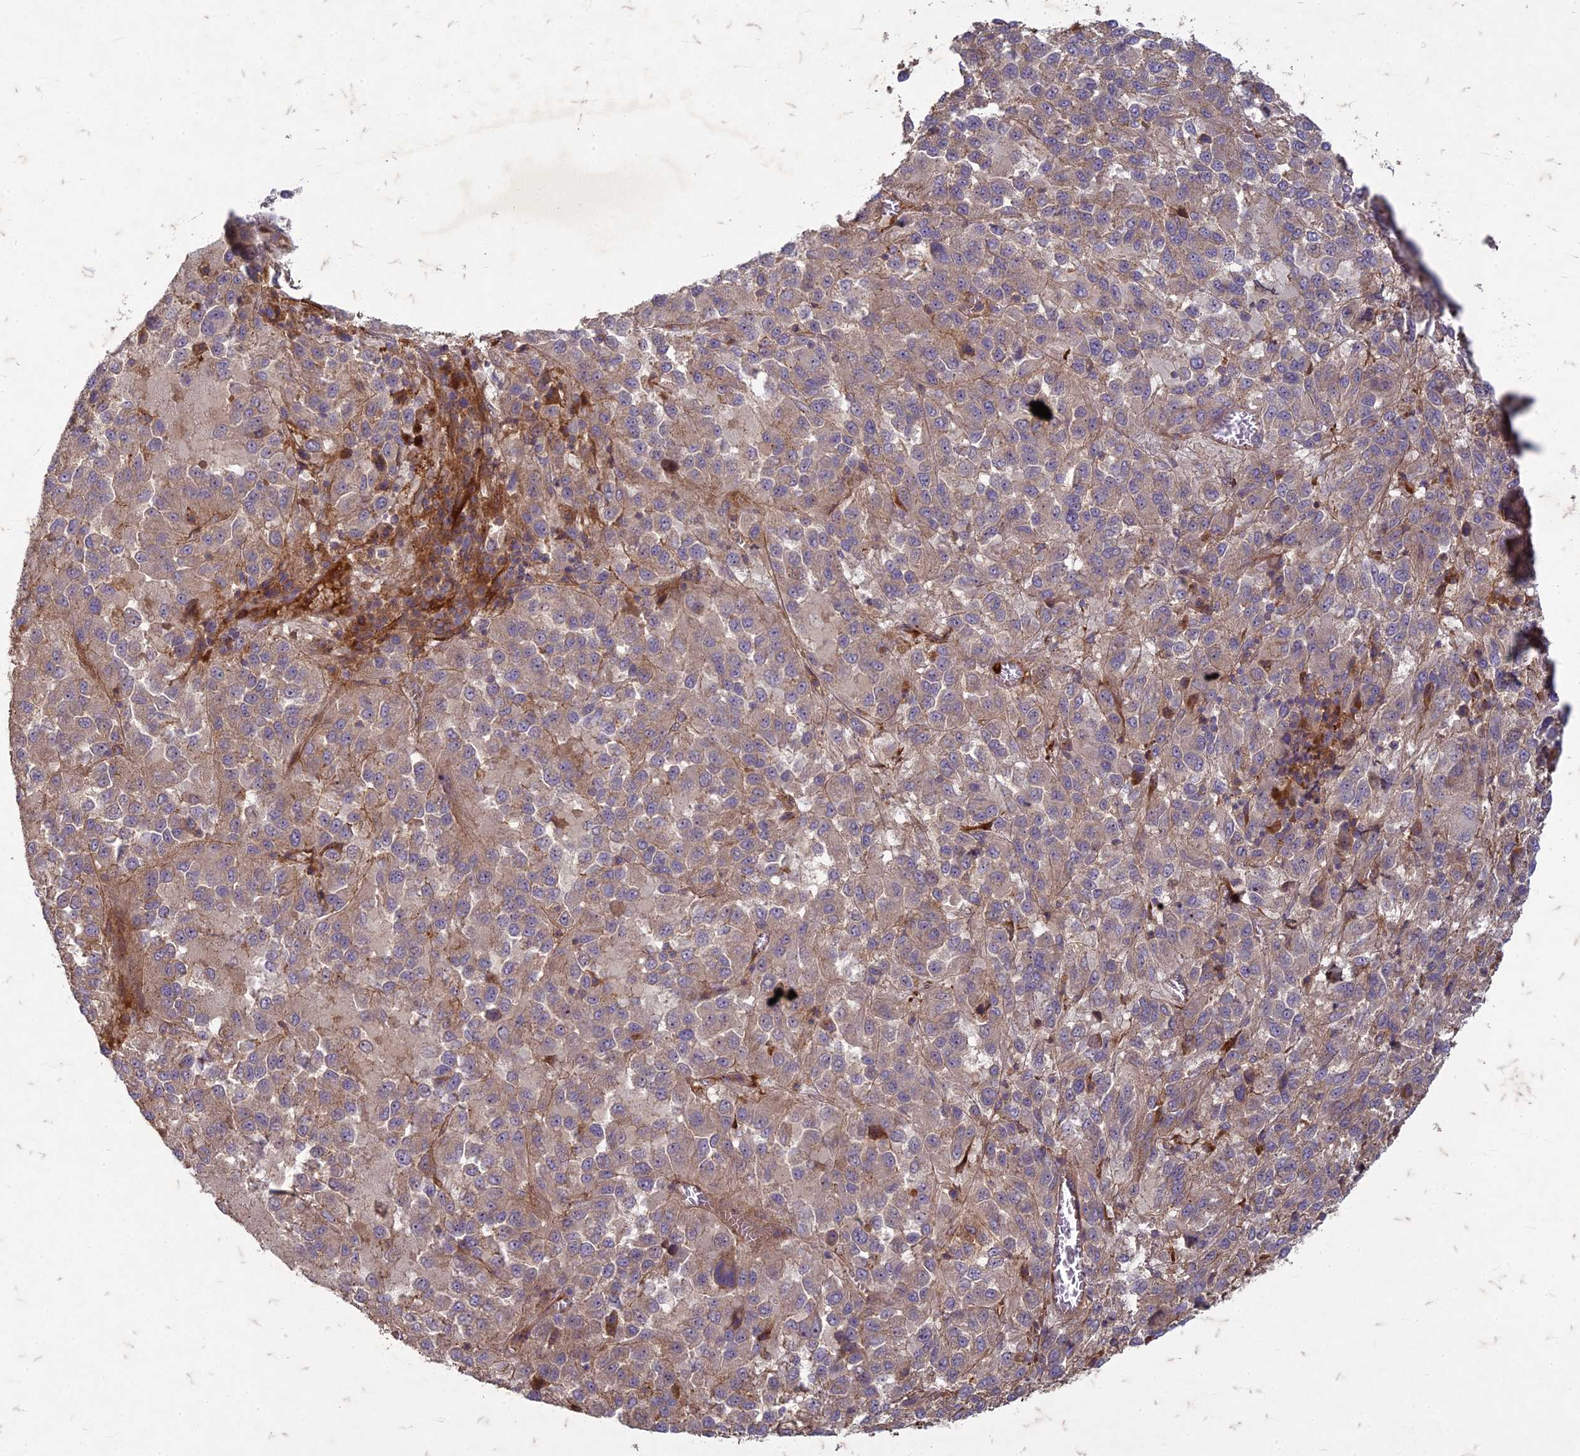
{"staining": {"intensity": "weak", "quantity": ">75%", "location": "cytoplasmic/membranous"}, "tissue": "melanoma", "cell_type": "Tumor cells", "image_type": "cancer", "snomed": [{"axis": "morphology", "description": "Malignant melanoma, Metastatic site"}, {"axis": "topography", "description": "Lung"}], "caption": "About >75% of tumor cells in human melanoma demonstrate weak cytoplasmic/membranous protein positivity as visualized by brown immunohistochemical staining.", "gene": "TCF25", "patient": {"sex": "male", "age": 64}}